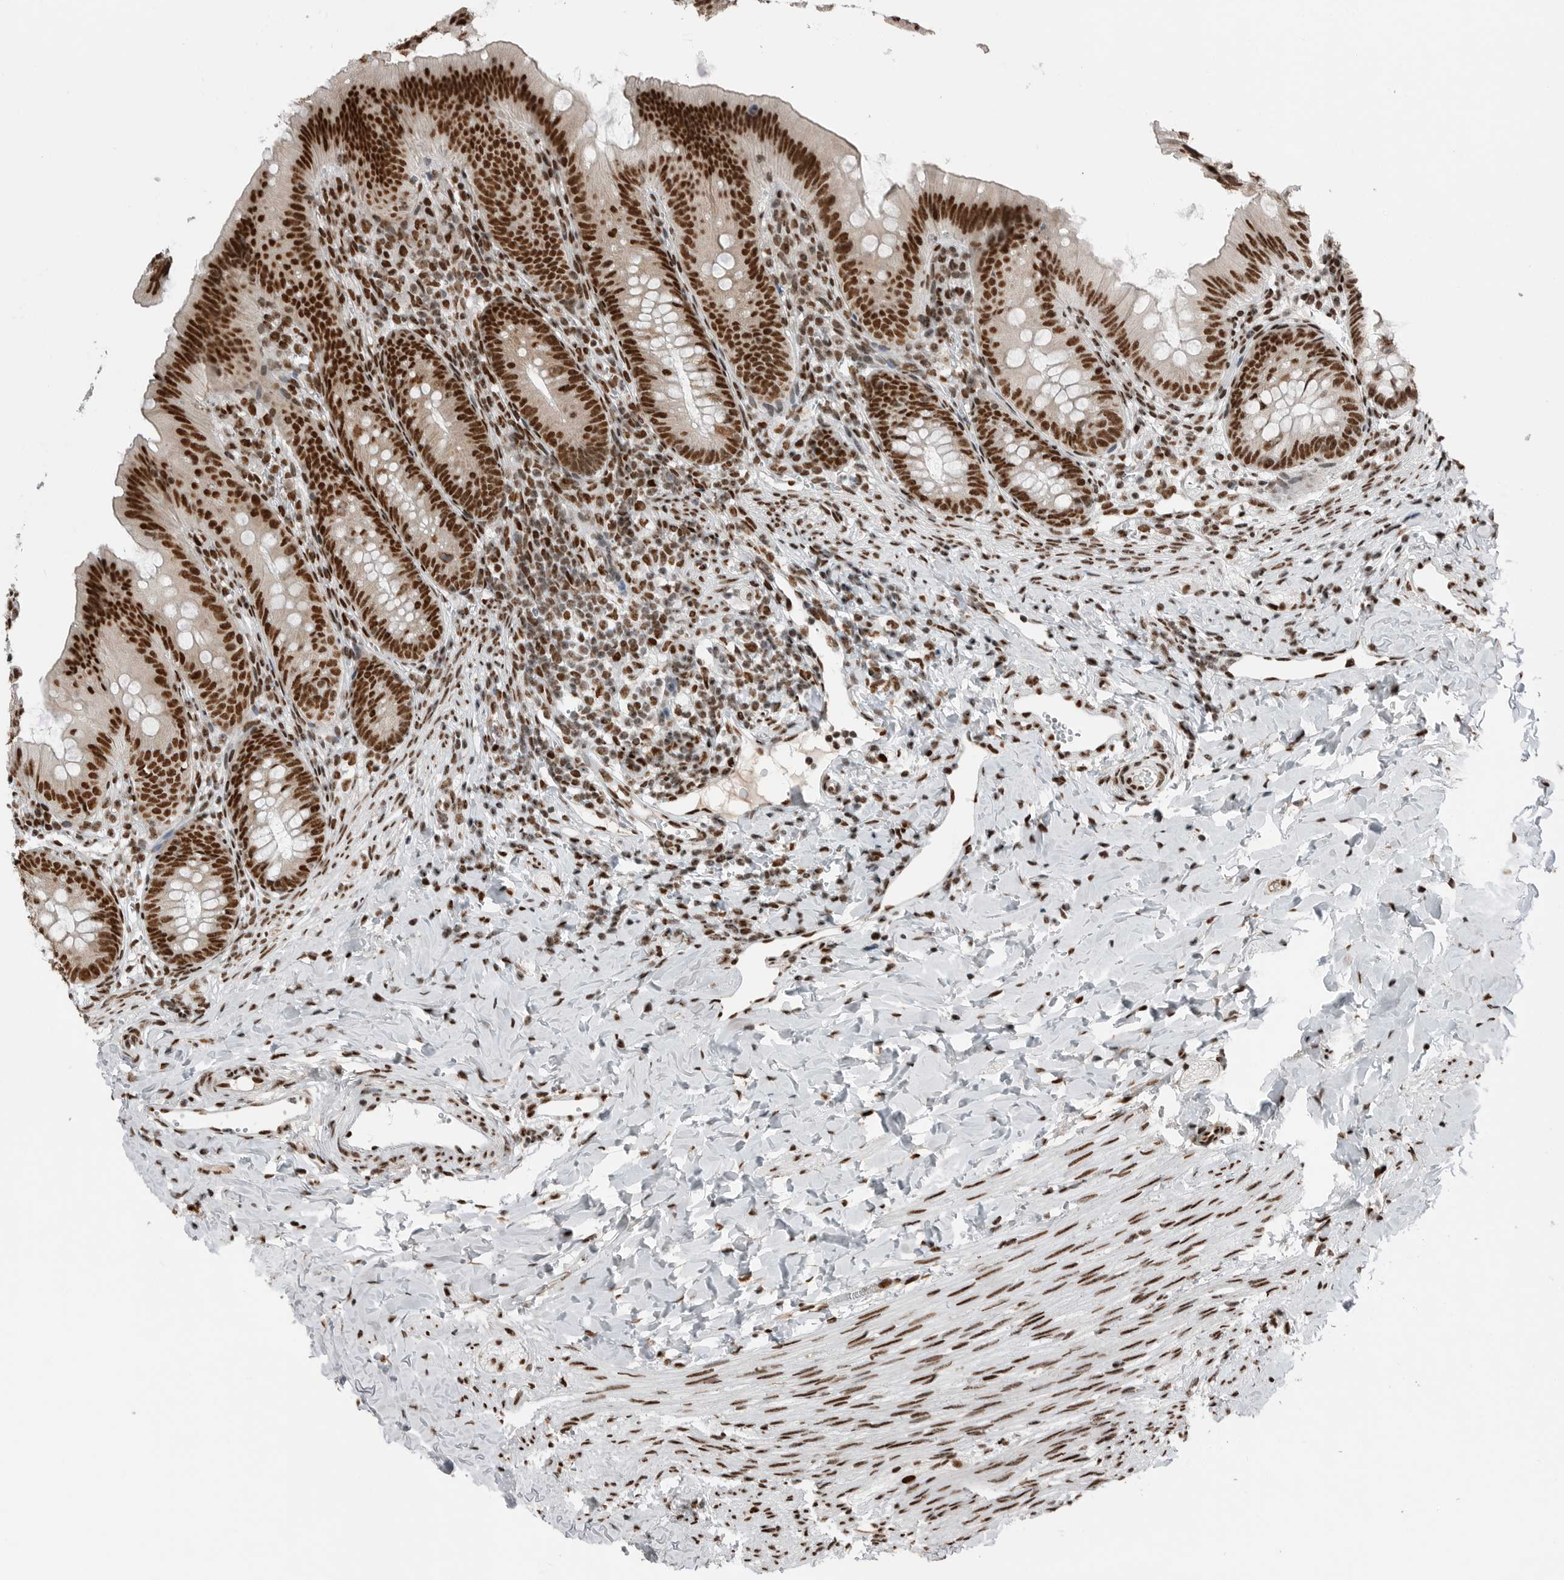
{"staining": {"intensity": "strong", "quantity": ">75%", "location": "nuclear"}, "tissue": "appendix", "cell_type": "Glandular cells", "image_type": "normal", "snomed": [{"axis": "morphology", "description": "Normal tissue, NOS"}, {"axis": "topography", "description": "Appendix"}], "caption": "Protein staining reveals strong nuclear staining in about >75% of glandular cells in benign appendix. Immunohistochemistry (ihc) stains the protein in brown and the nuclei are stained blue.", "gene": "BLZF1", "patient": {"sex": "male", "age": 1}}